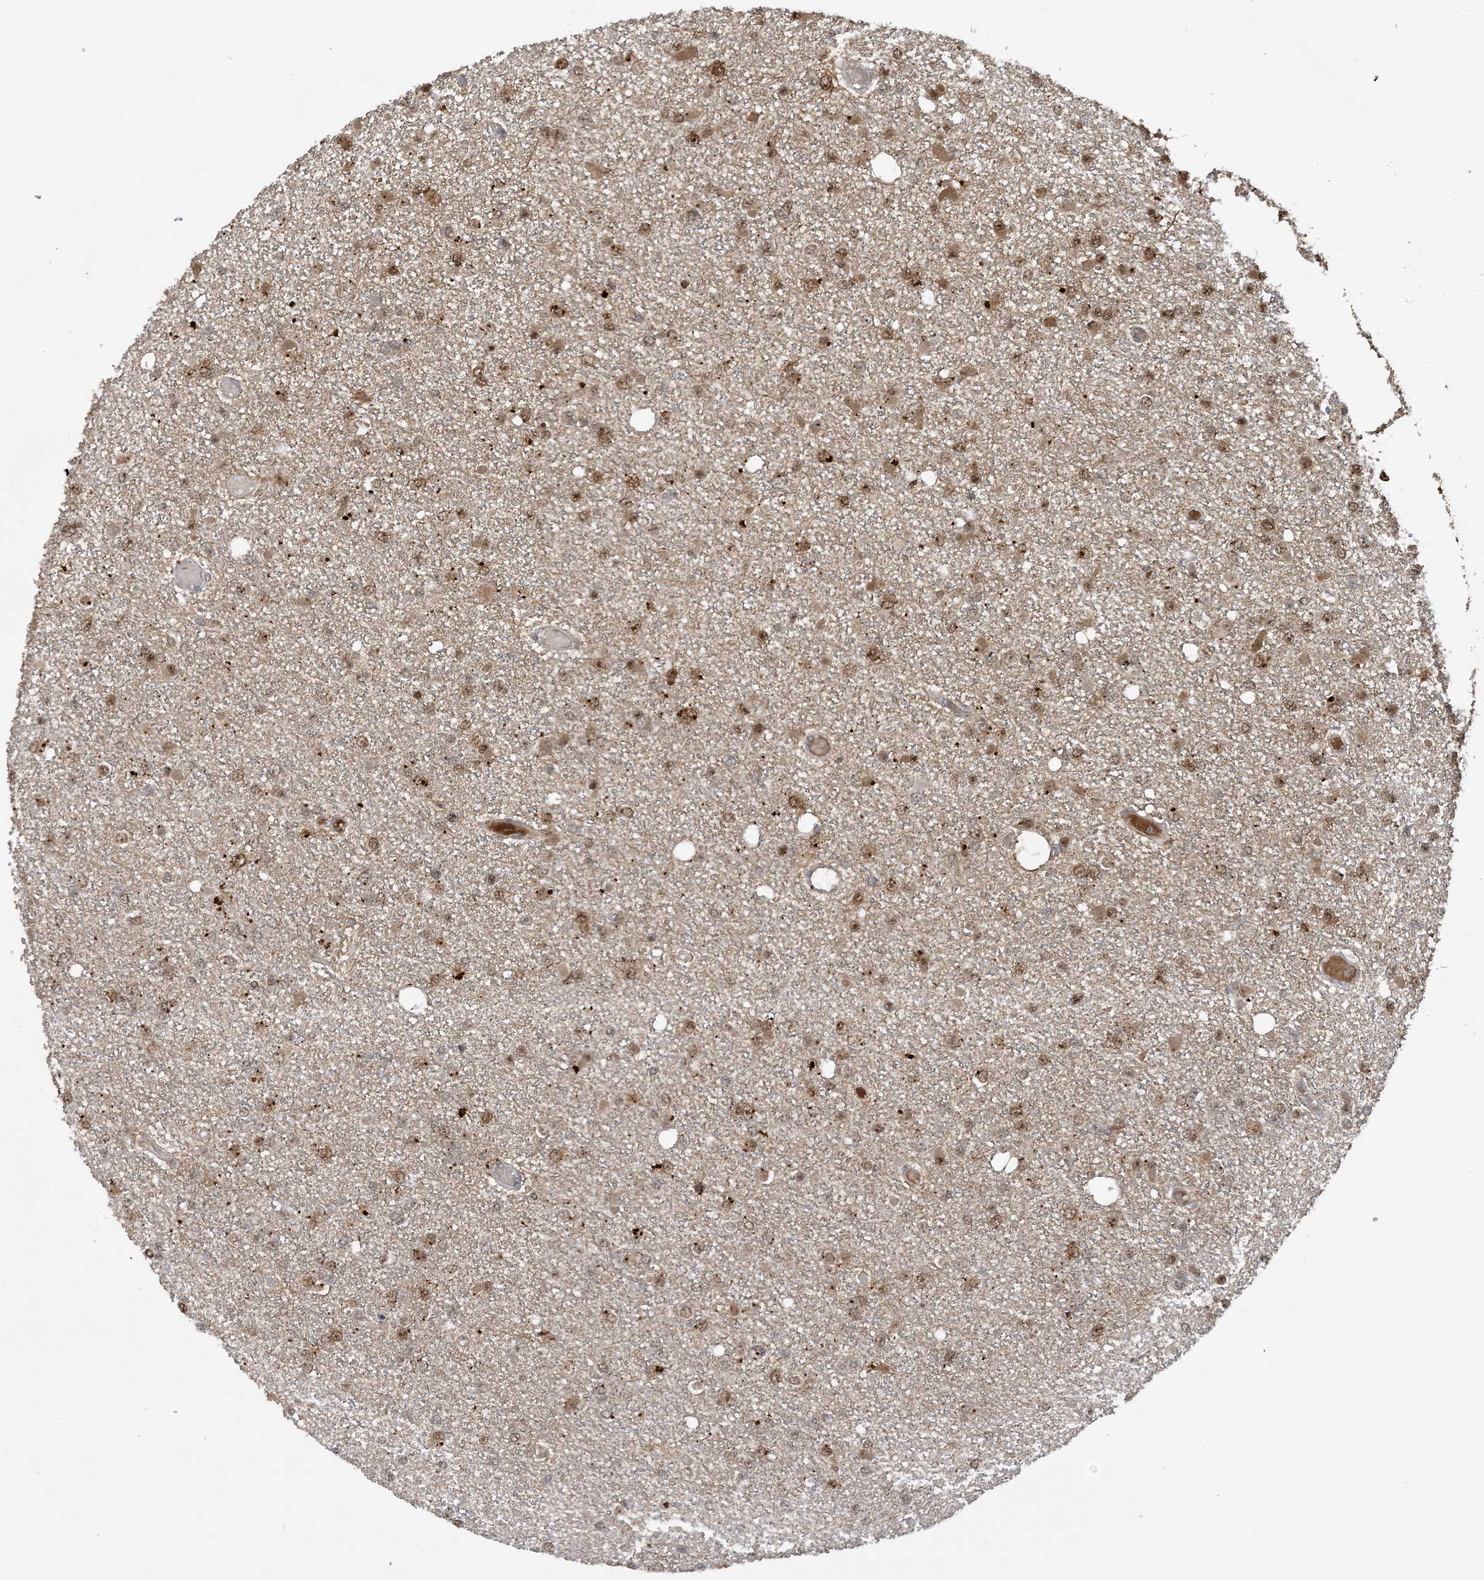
{"staining": {"intensity": "moderate", "quantity": ">75%", "location": "cytoplasmic/membranous,nuclear"}, "tissue": "glioma", "cell_type": "Tumor cells", "image_type": "cancer", "snomed": [{"axis": "morphology", "description": "Glioma, malignant, Low grade"}, {"axis": "topography", "description": "Brain"}], "caption": "Moderate cytoplasmic/membranous and nuclear expression for a protein is seen in about >75% of tumor cells of low-grade glioma (malignant) using IHC.", "gene": "ACYP2", "patient": {"sex": "female", "age": 22}}